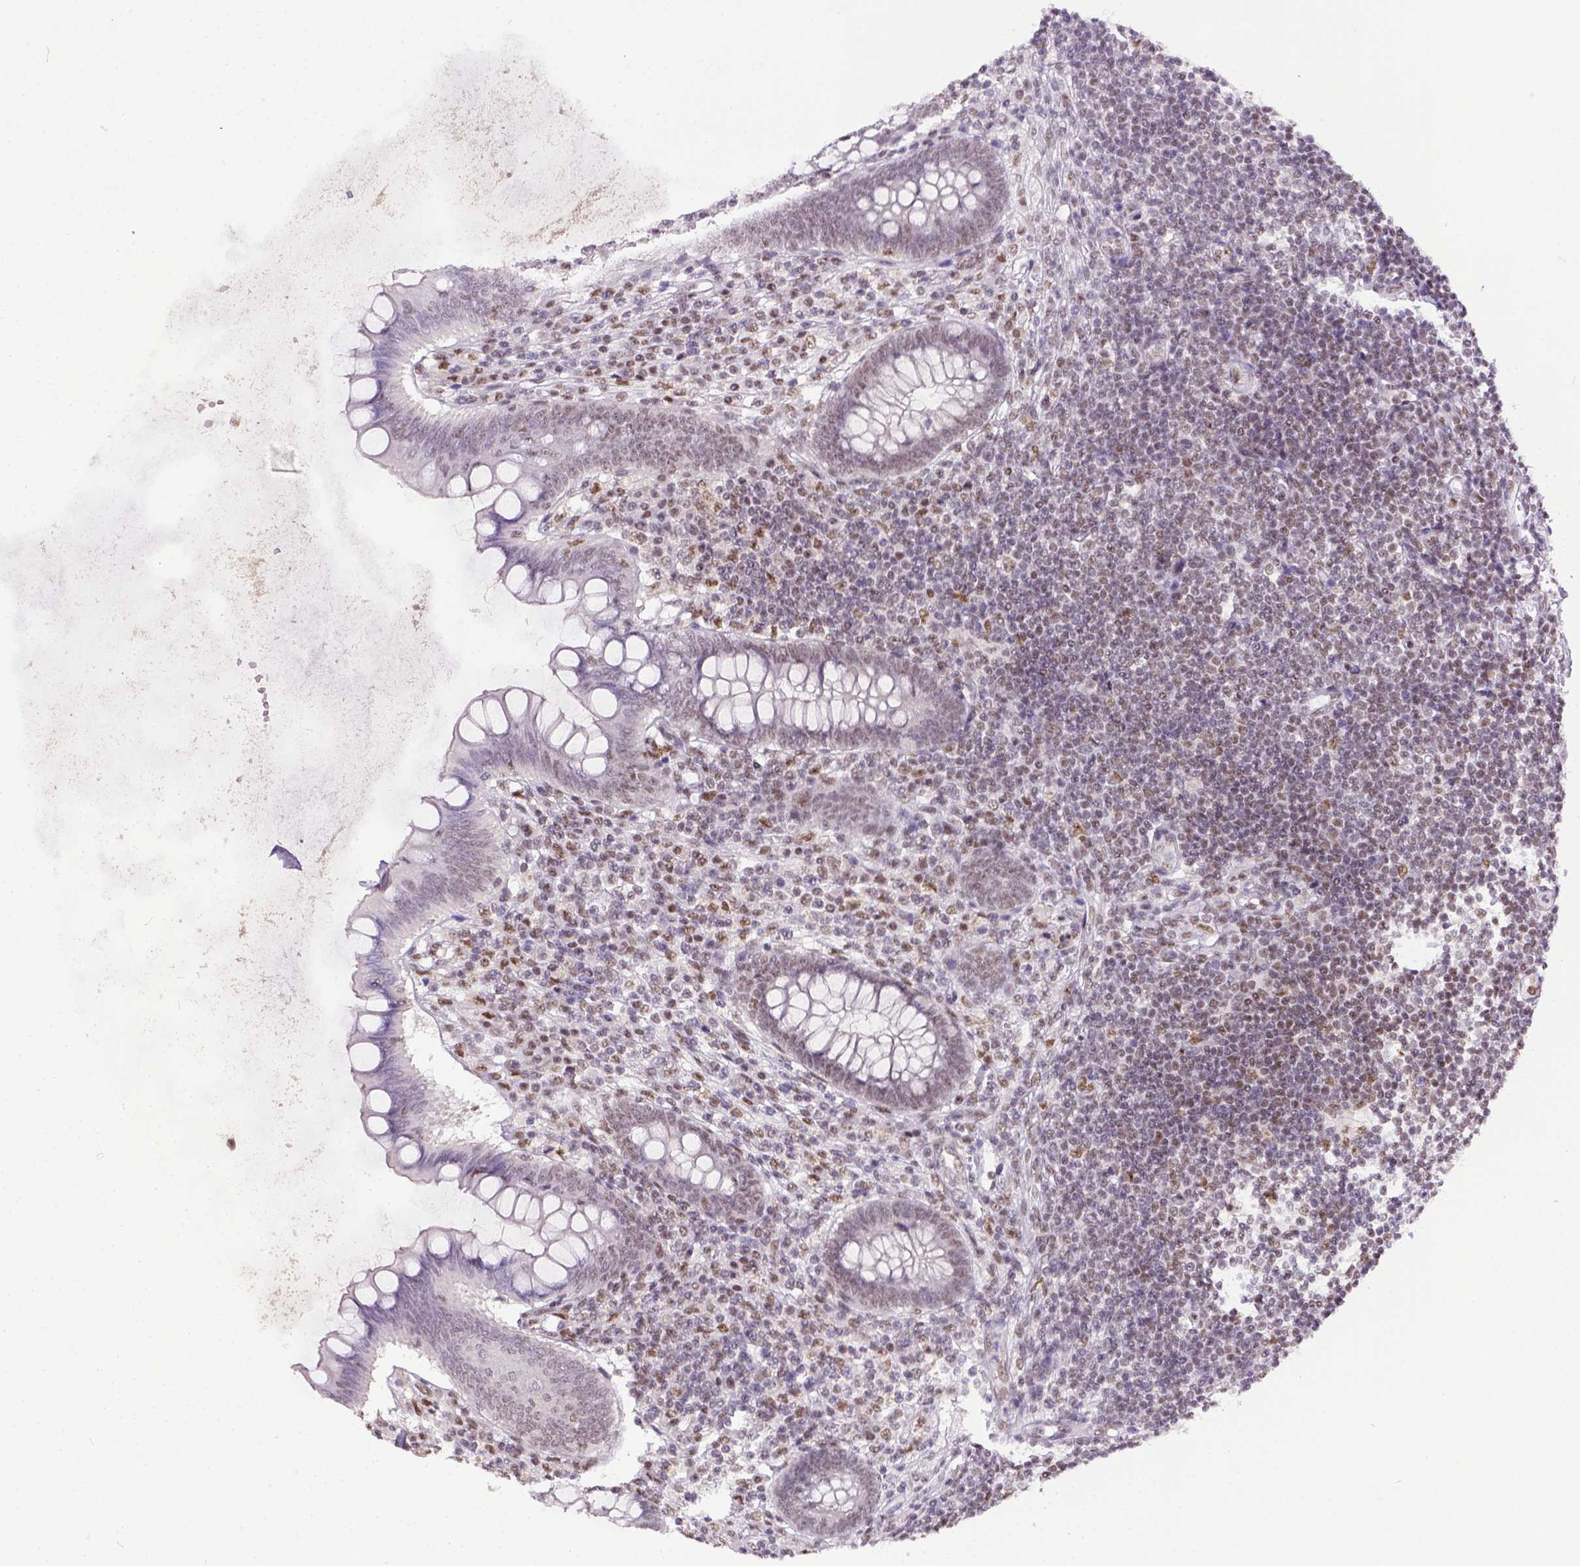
{"staining": {"intensity": "weak", "quantity": ">75%", "location": "nuclear"}, "tissue": "appendix", "cell_type": "Glandular cells", "image_type": "normal", "snomed": [{"axis": "morphology", "description": "Normal tissue, NOS"}, {"axis": "topography", "description": "Appendix"}], "caption": "A brown stain shows weak nuclear expression of a protein in glandular cells of unremarkable appendix. (DAB IHC, brown staining for protein, blue staining for nuclei).", "gene": "ERCC1", "patient": {"sex": "female", "age": 57}}